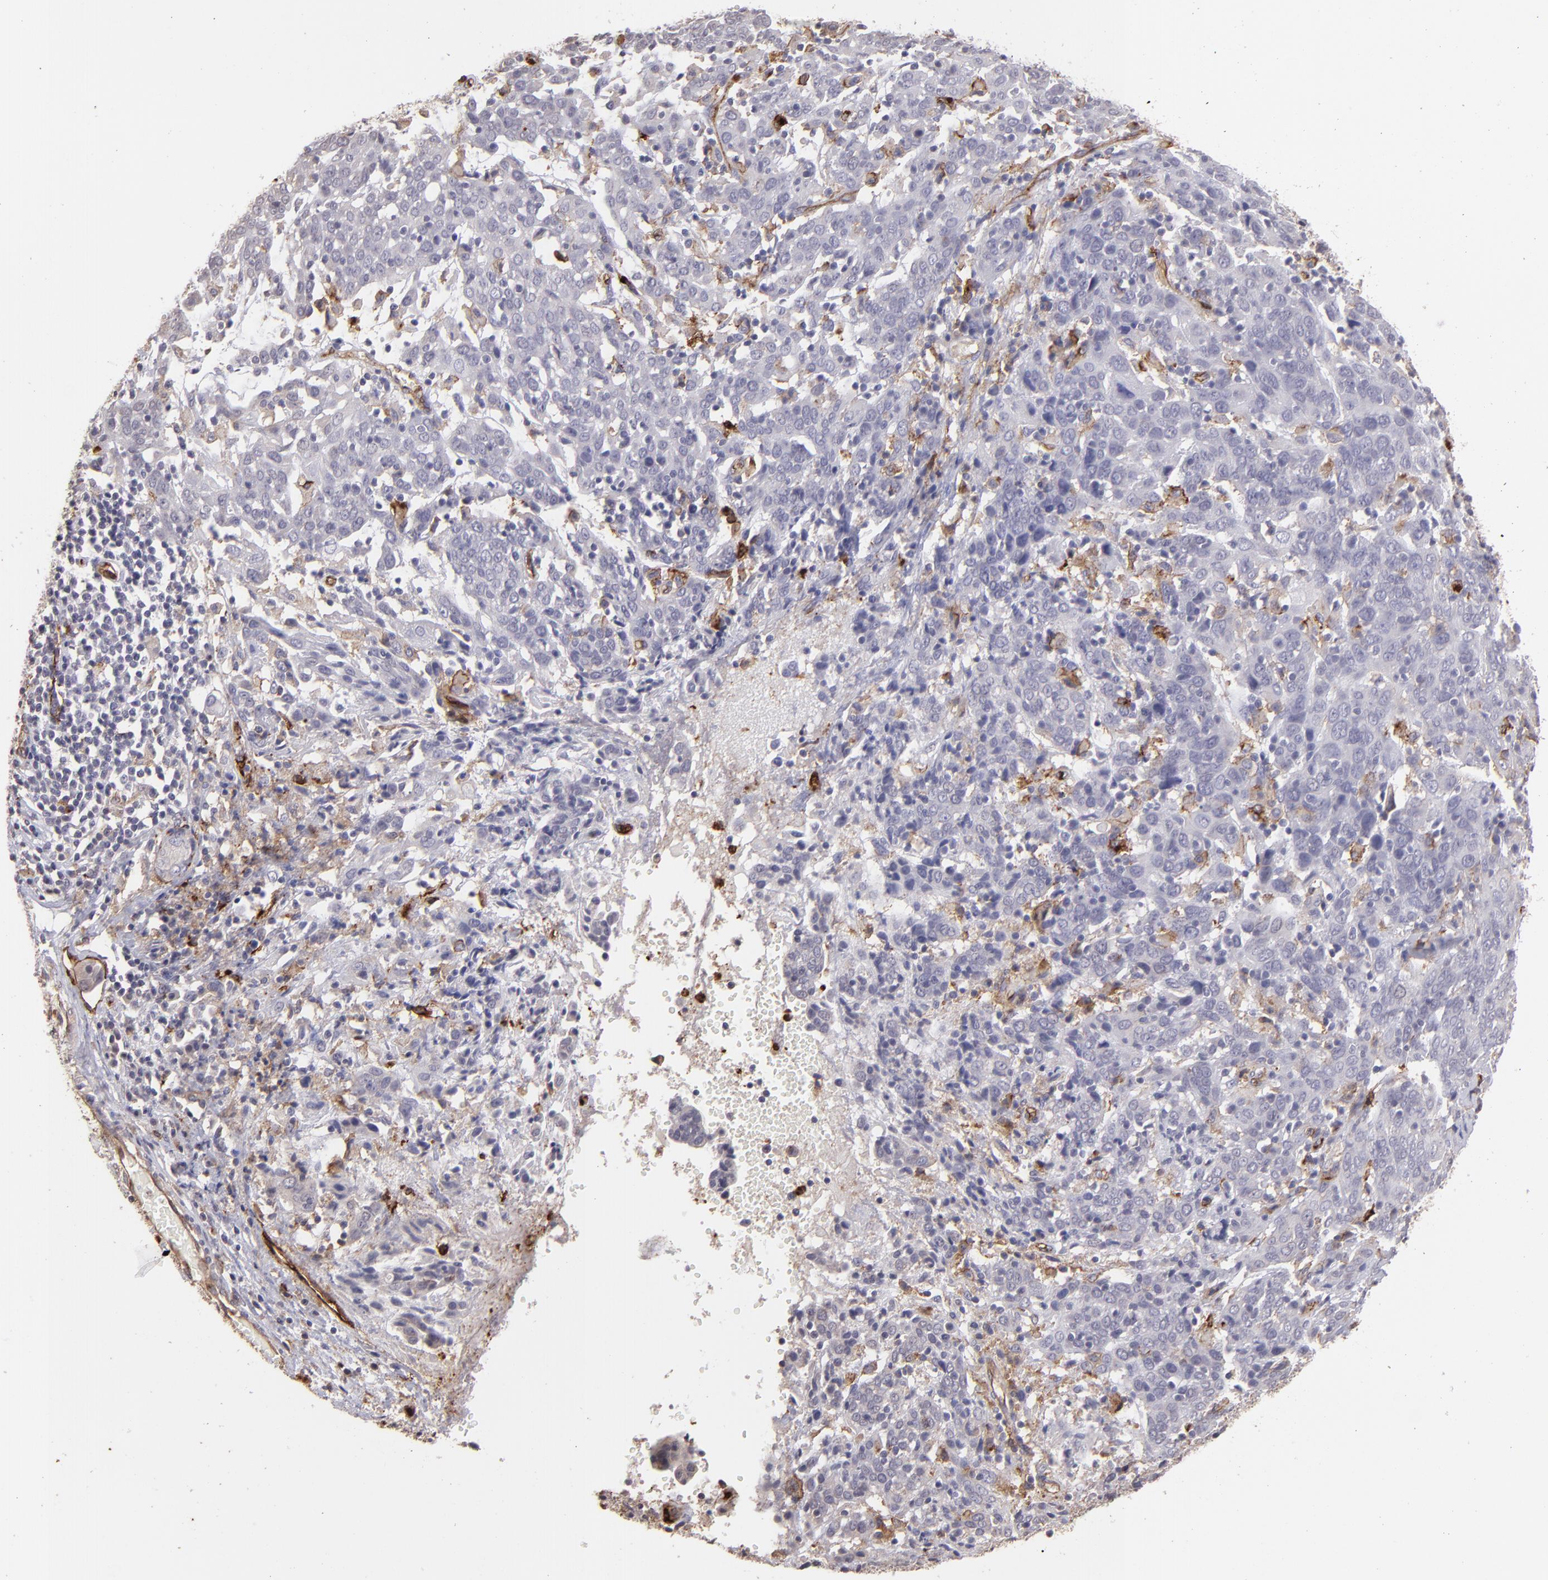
{"staining": {"intensity": "negative", "quantity": "none", "location": "none"}, "tissue": "cervical cancer", "cell_type": "Tumor cells", "image_type": "cancer", "snomed": [{"axis": "morphology", "description": "Normal tissue, NOS"}, {"axis": "morphology", "description": "Squamous cell carcinoma, NOS"}, {"axis": "topography", "description": "Cervix"}], "caption": "Immunohistochemistry of human cervical squamous cell carcinoma displays no expression in tumor cells. The staining was performed using DAB (3,3'-diaminobenzidine) to visualize the protein expression in brown, while the nuclei were stained in blue with hematoxylin (Magnification: 20x).", "gene": "DYSF", "patient": {"sex": "female", "age": 67}}